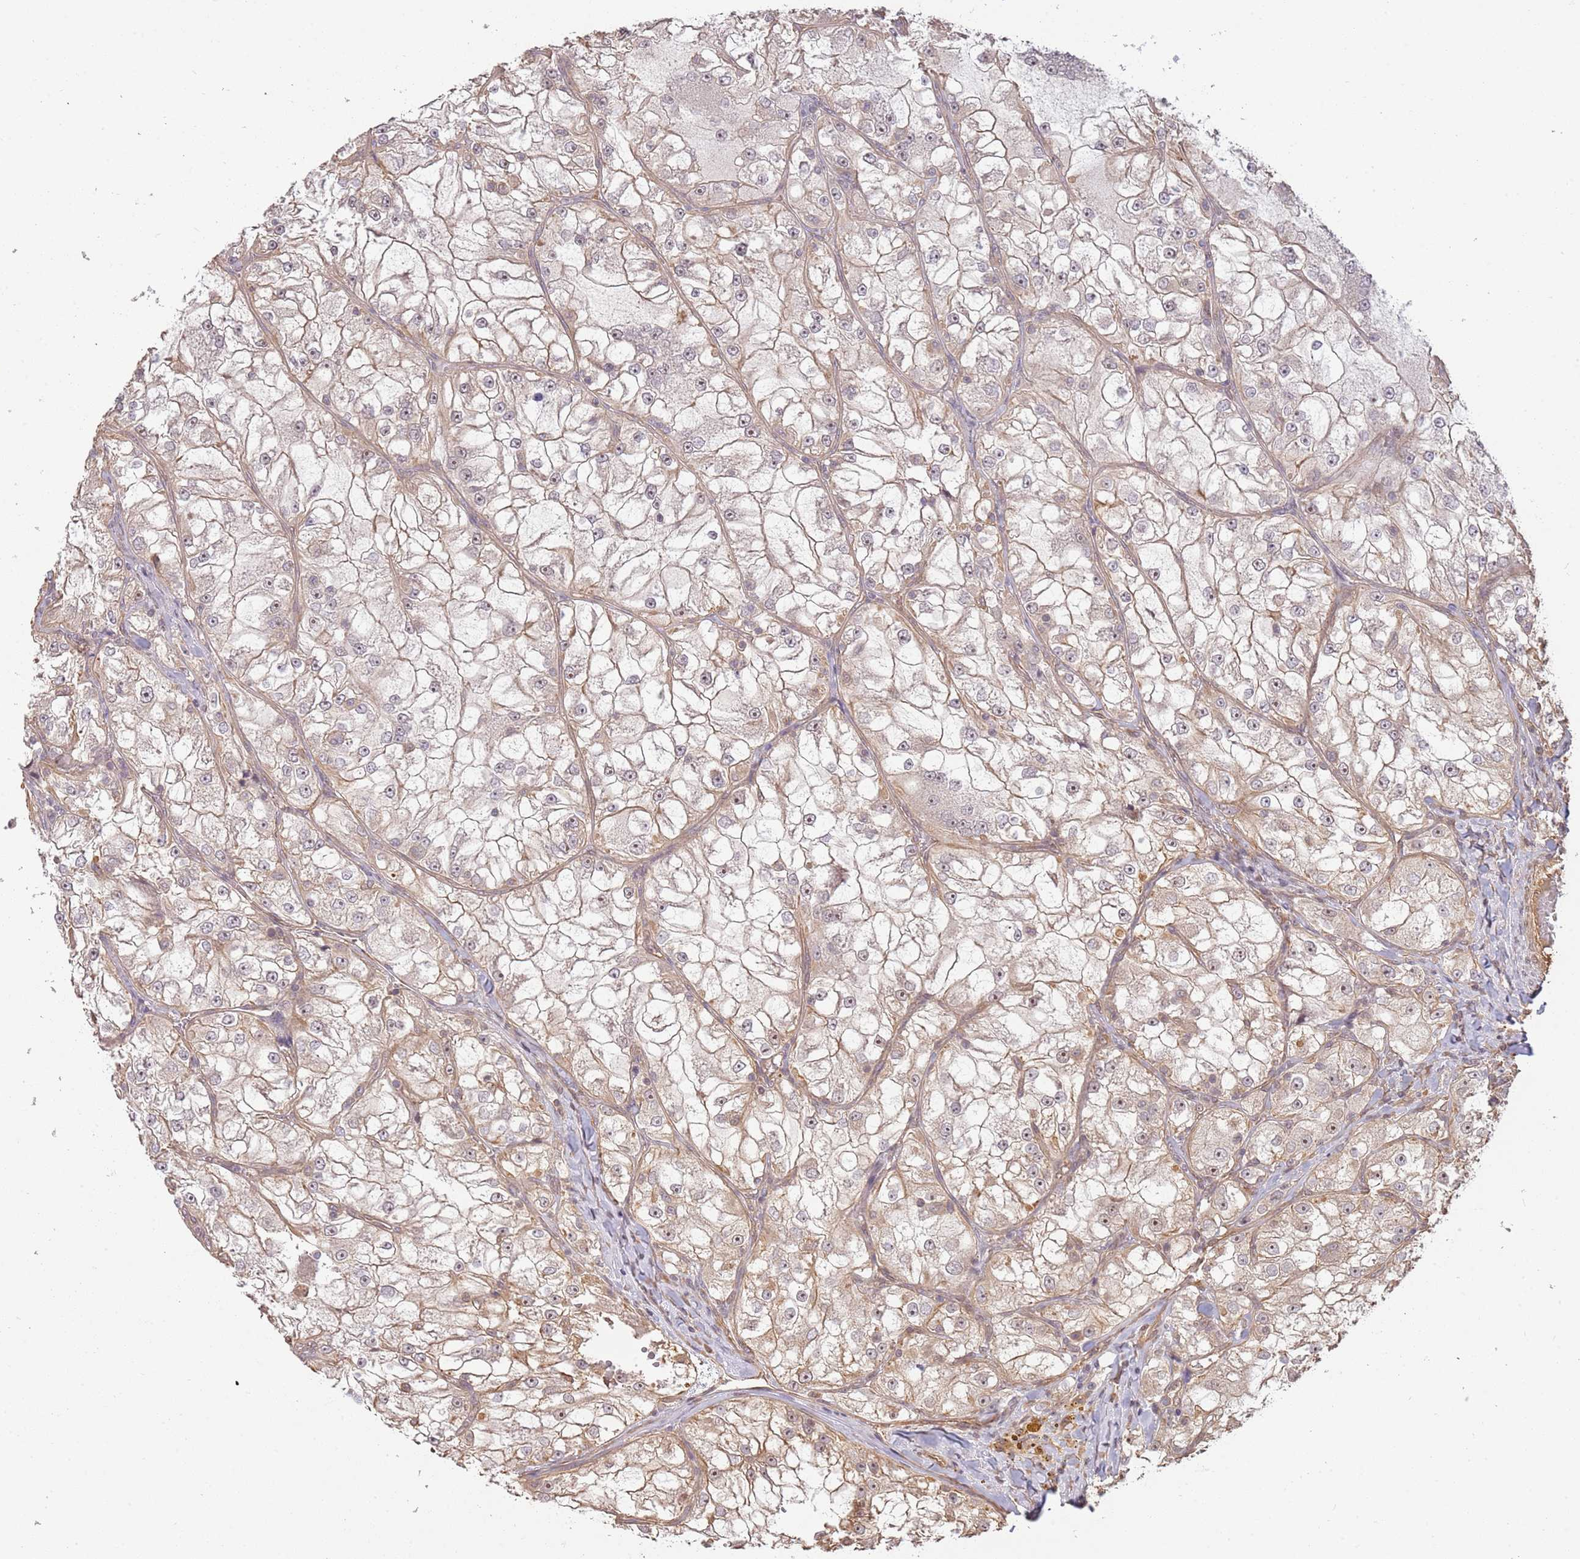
{"staining": {"intensity": "weak", "quantity": "25%-75%", "location": "cytoplasmic/membranous,nuclear"}, "tissue": "renal cancer", "cell_type": "Tumor cells", "image_type": "cancer", "snomed": [{"axis": "morphology", "description": "Adenocarcinoma, NOS"}, {"axis": "topography", "description": "Kidney"}], "caption": "Immunohistochemical staining of human renal cancer (adenocarcinoma) reveals low levels of weak cytoplasmic/membranous and nuclear expression in approximately 25%-75% of tumor cells. Using DAB (brown) and hematoxylin (blue) stains, captured at high magnification using brightfield microscopy.", "gene": "SURF2", "patient": {"sex": "female", "age": 72}}